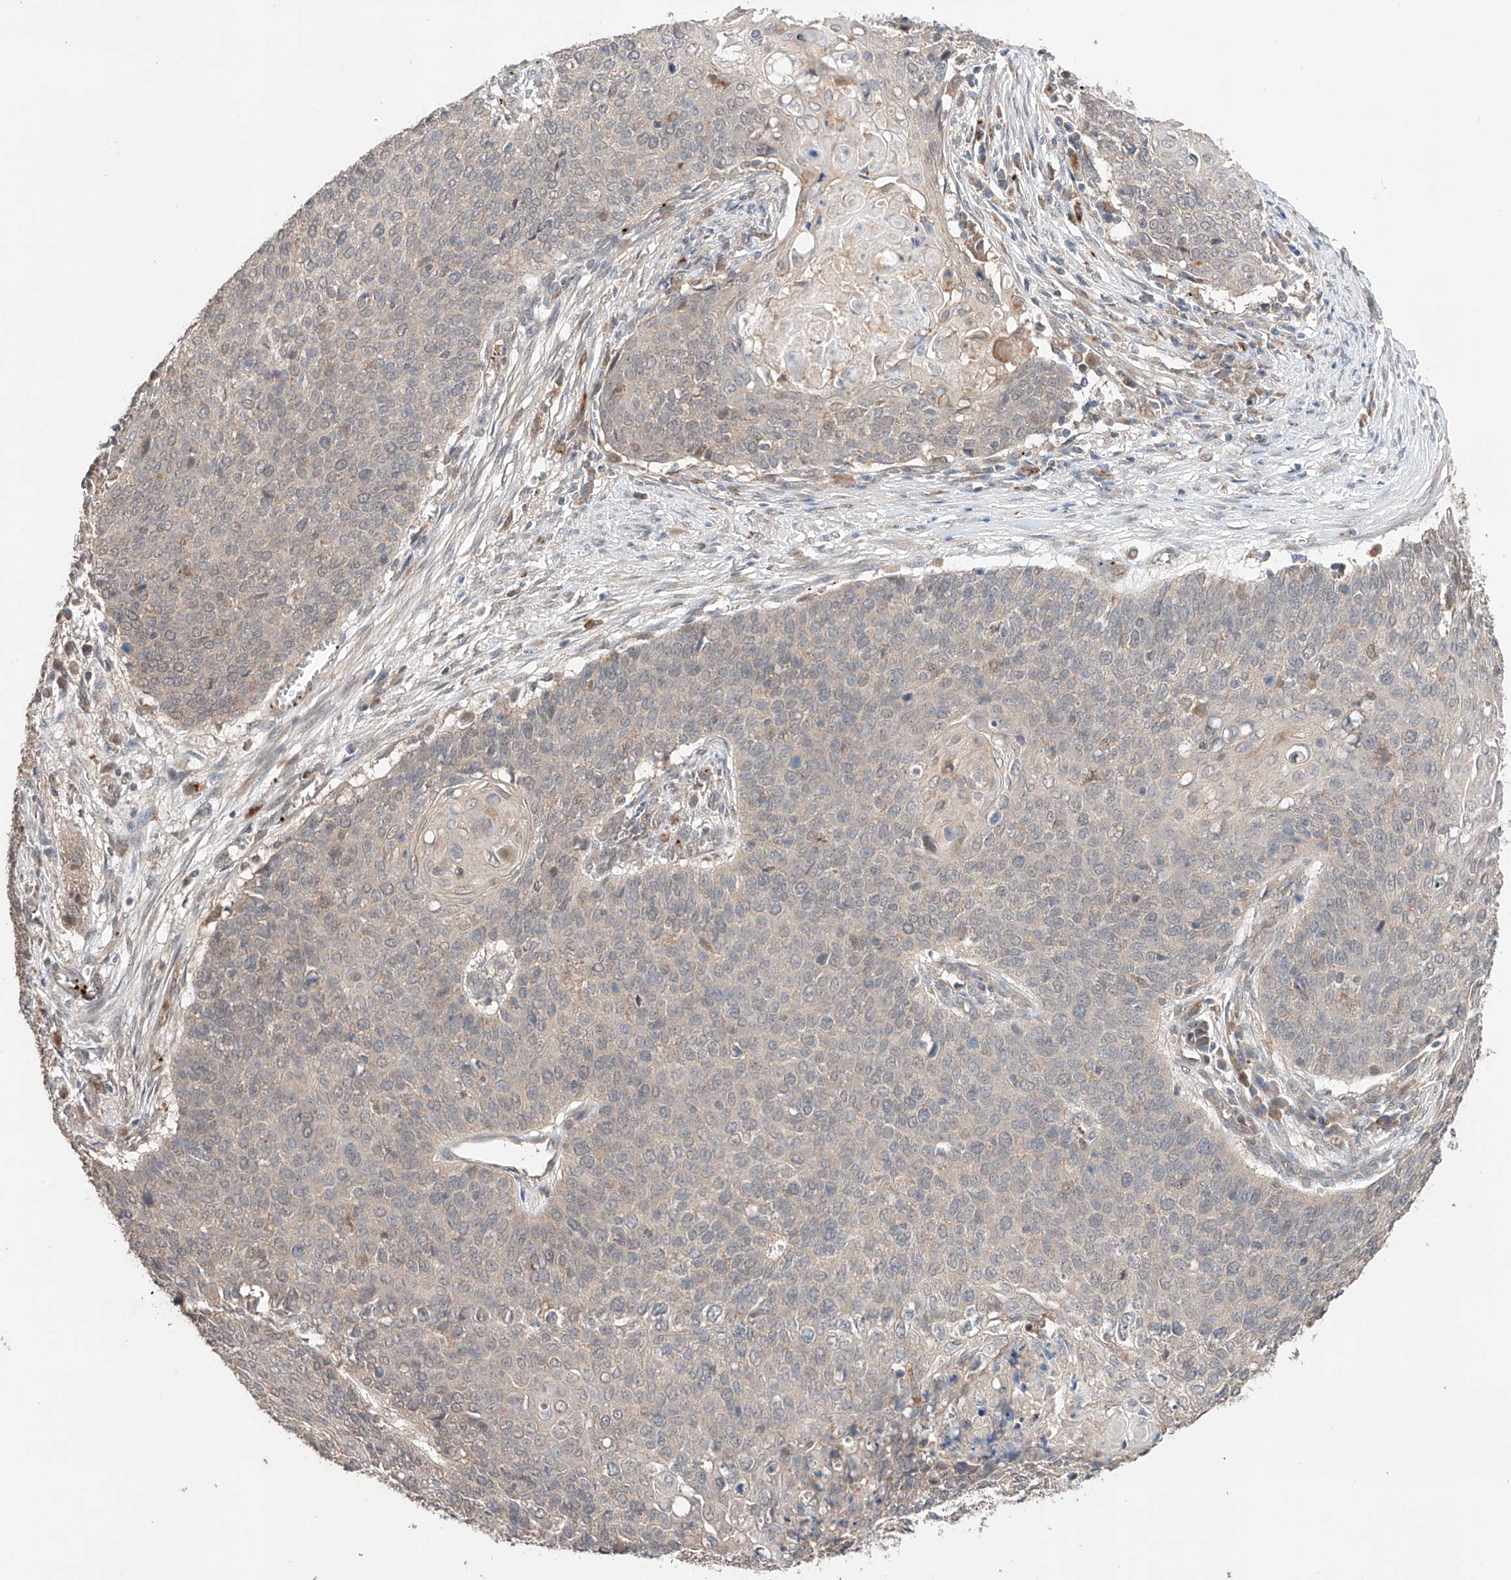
{"staining": {"intensity": "negative", "quantity": "none", "location": "none"}, "tissue": "cervical cancer", "cell_type": "Tumor cells", "image_type": "cancer", "snomed": [{"axis": "morphology", "description": "Squamous cell carcinoma, NOS"}, {"axis": "topography", "description": "Cervix"}], "caption": "There is no significant expression in tumor cells of cervical squamous cell carcinoma.", "gene": "ZFHX2", "patient": {"sex": "female", "age": 39}}